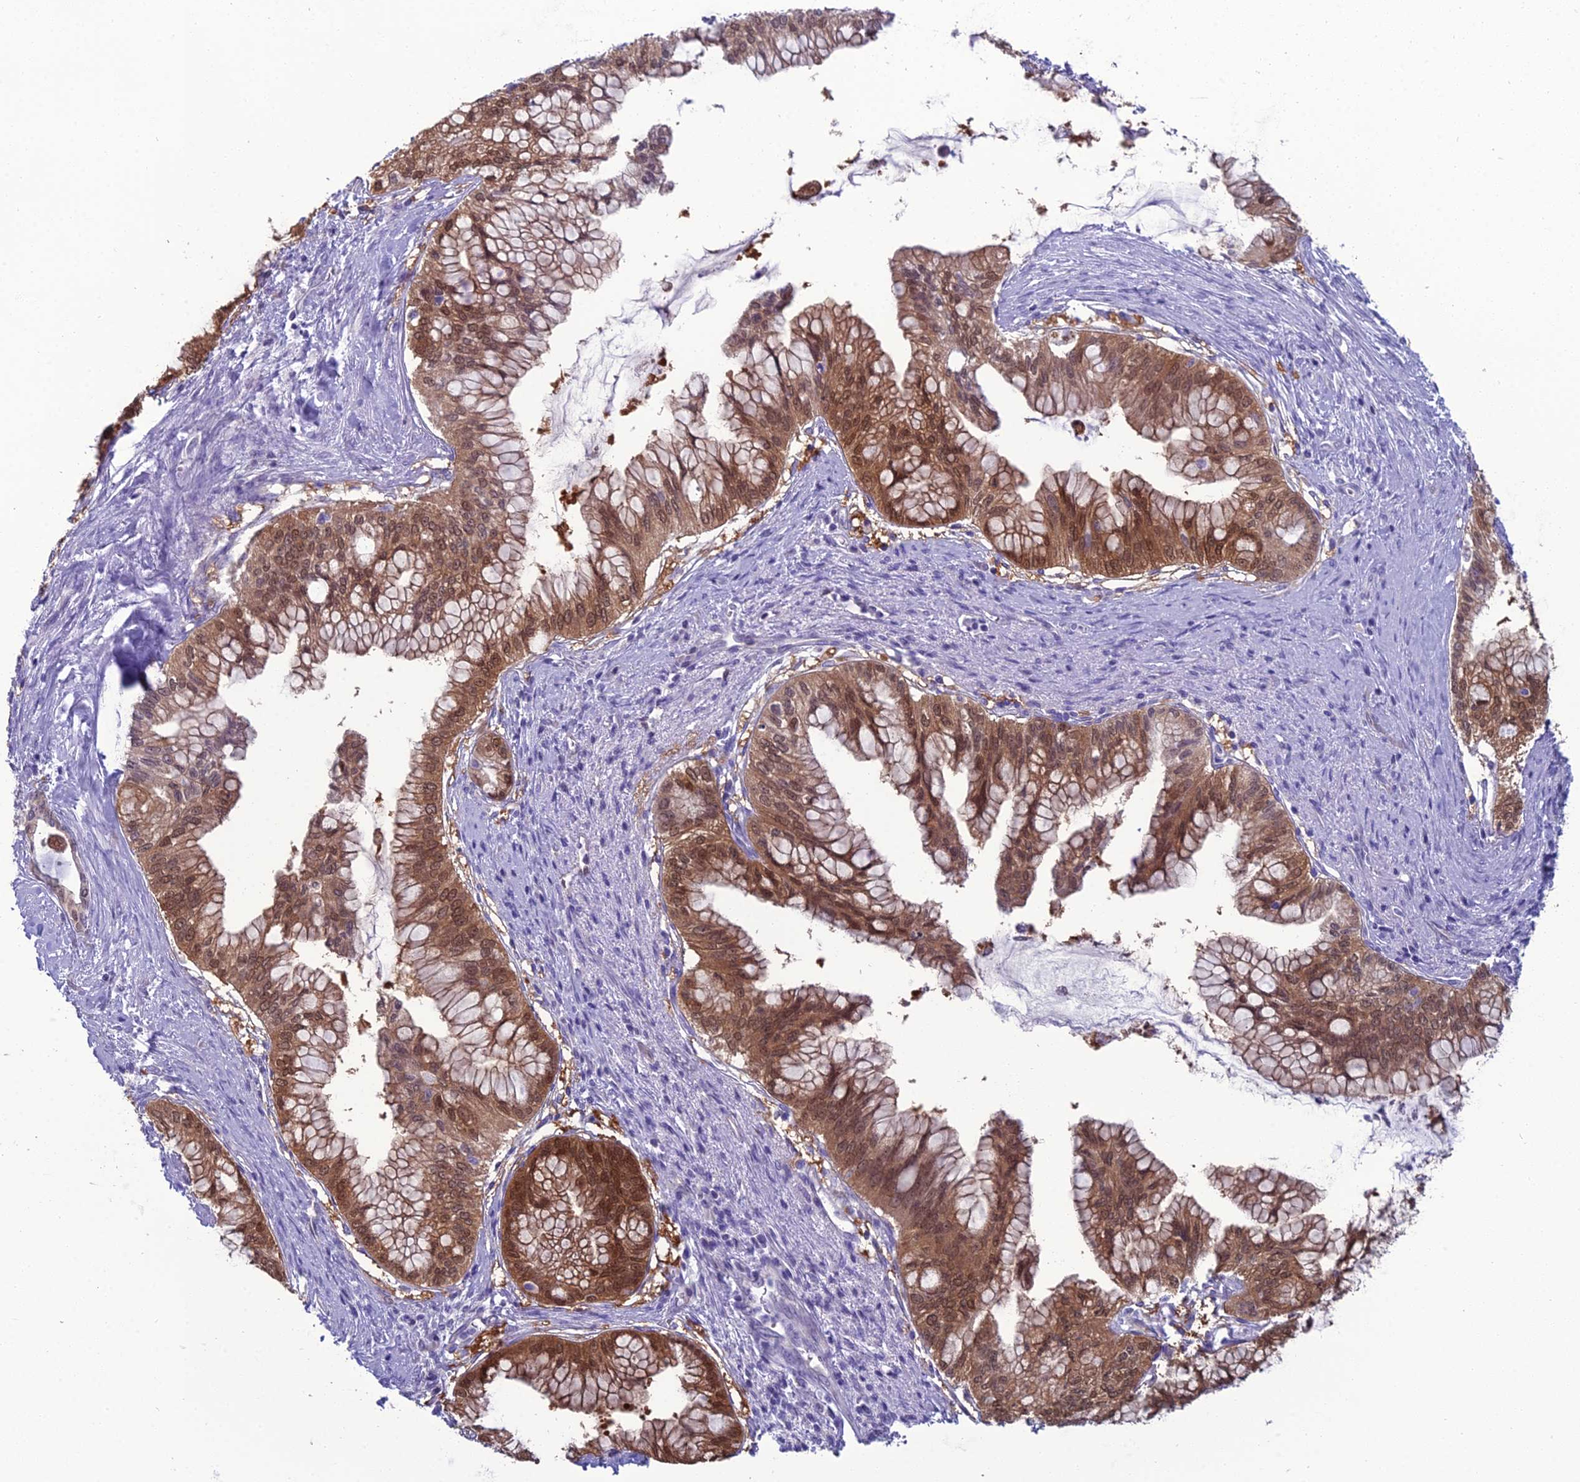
{"staining": {"intensity": "moderate", "quantity": ">75%", "location": "cytoplasmic/membranous,nuclear"}, "tissue": "pancreatic cancer", "cell_type": "Tumor cells", "image_type": "cancer", "snomed": [{"axis": "morphology", "description": "Adenocarcinoma, NOS"}, {"axis": "topography", "description": "Pancreas"}], "caption": "Pancreatic cancer was stained to show a protein in brown. There is medium levels of moderate cytoplasmic/membranous and nuclear expression in approximately >75% of tumor cells.", "gene": "GNPNAT1", "patient": {"sex": "male", "age": 46}}